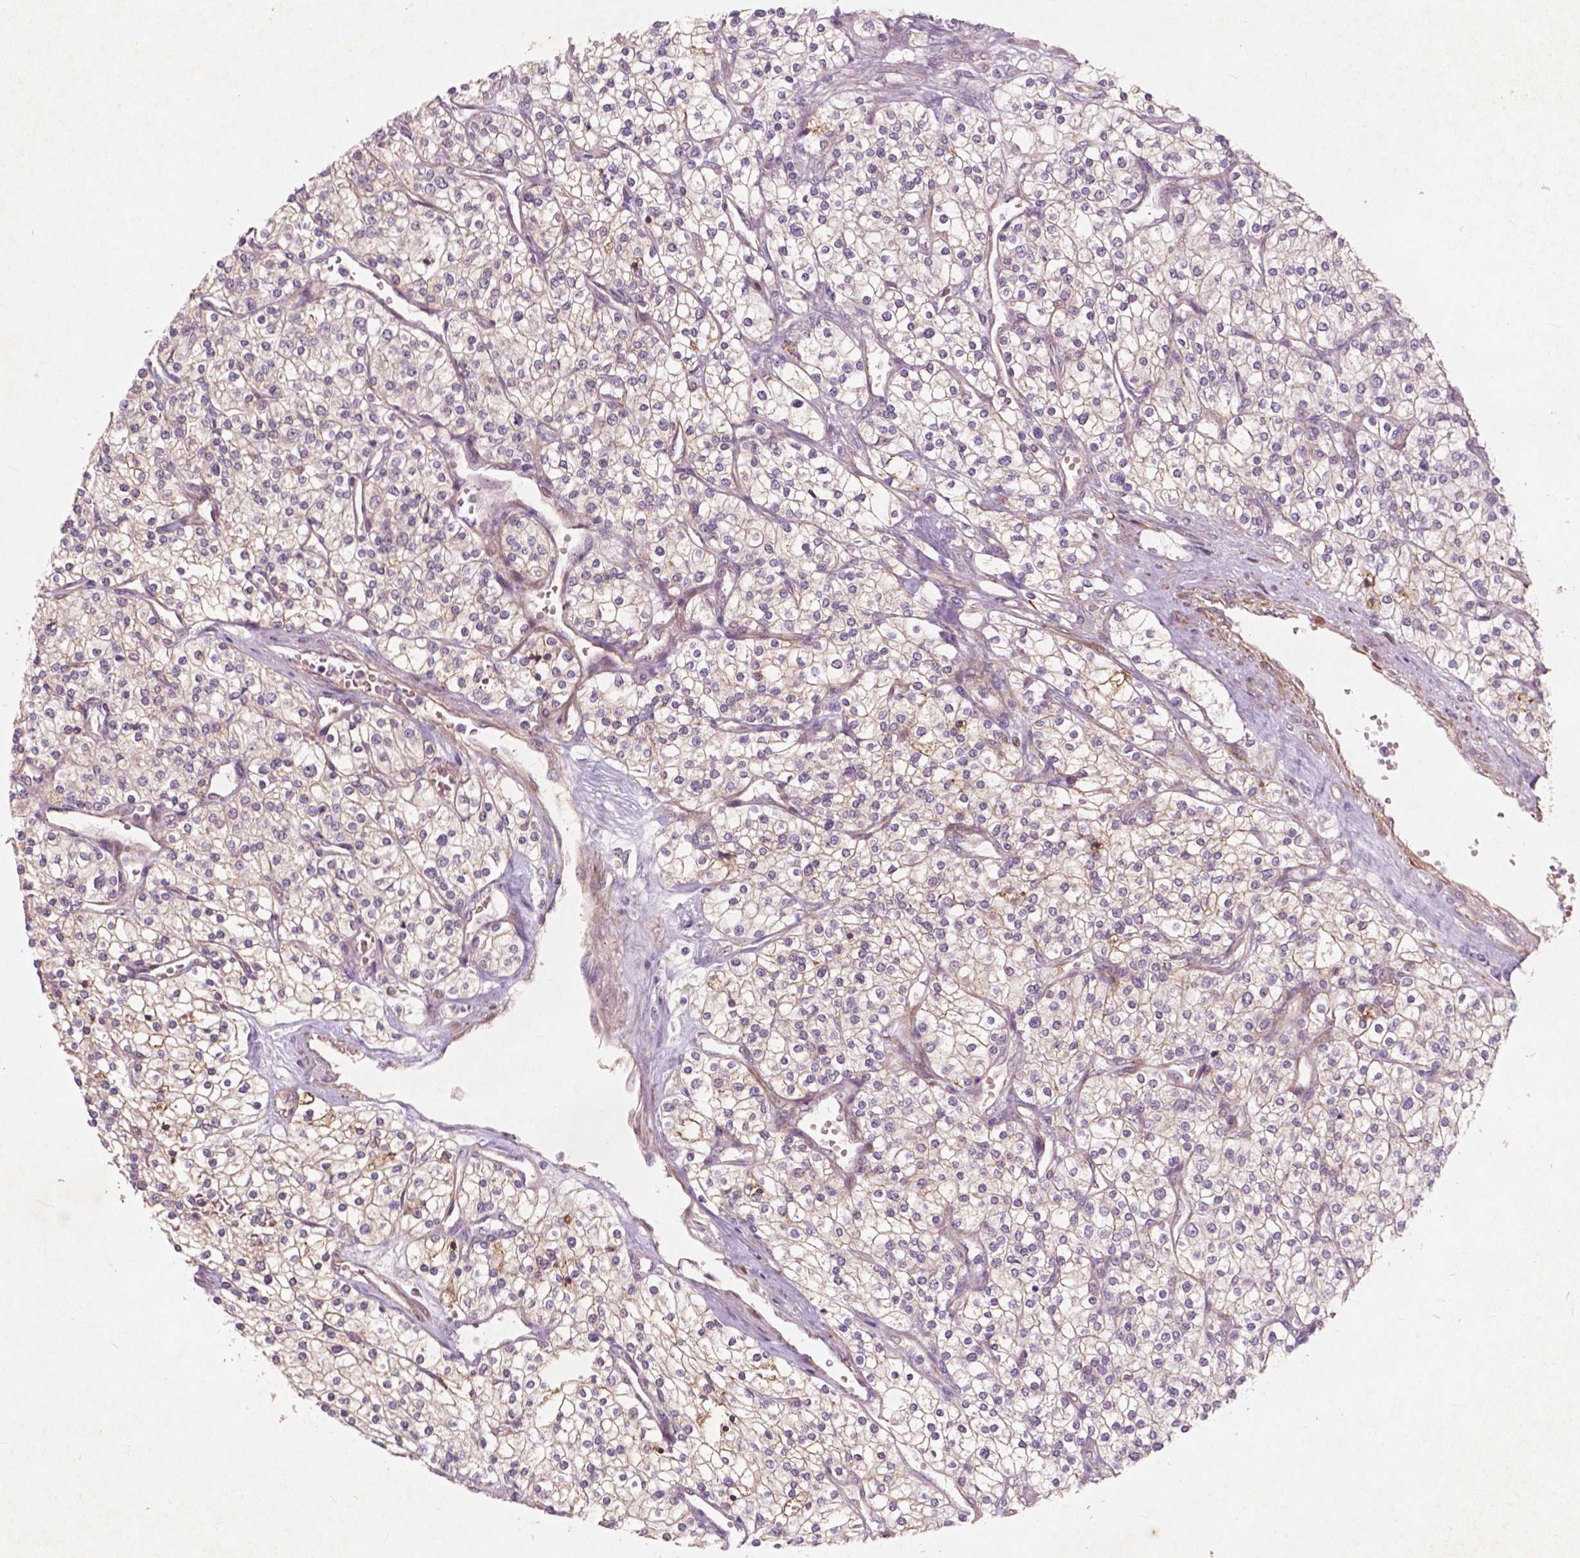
{"staining": {"intensity": "weak", "quantity": "25%-75%", "location": "cytoplasmic/membranous"}, "tissue": "renal cancer", "cell_type": "Tumor cells", "image_type": "cancer", "snomed": [{"axis": "morphology", "description": "Adenocarcinoma, NOS"}, {"axis": "topography", "description": "Kidney"}], "caption": "High-power microscopy captured an immunohistochemistry (IHC) histopathology image of renal adenocarcinoma, revealing weak cytoplasmic/membranous positivity in about 25%-75% of tumor cells.", "gene": "RFPL4B", "patient": {"sex": "male", "age": 80}}